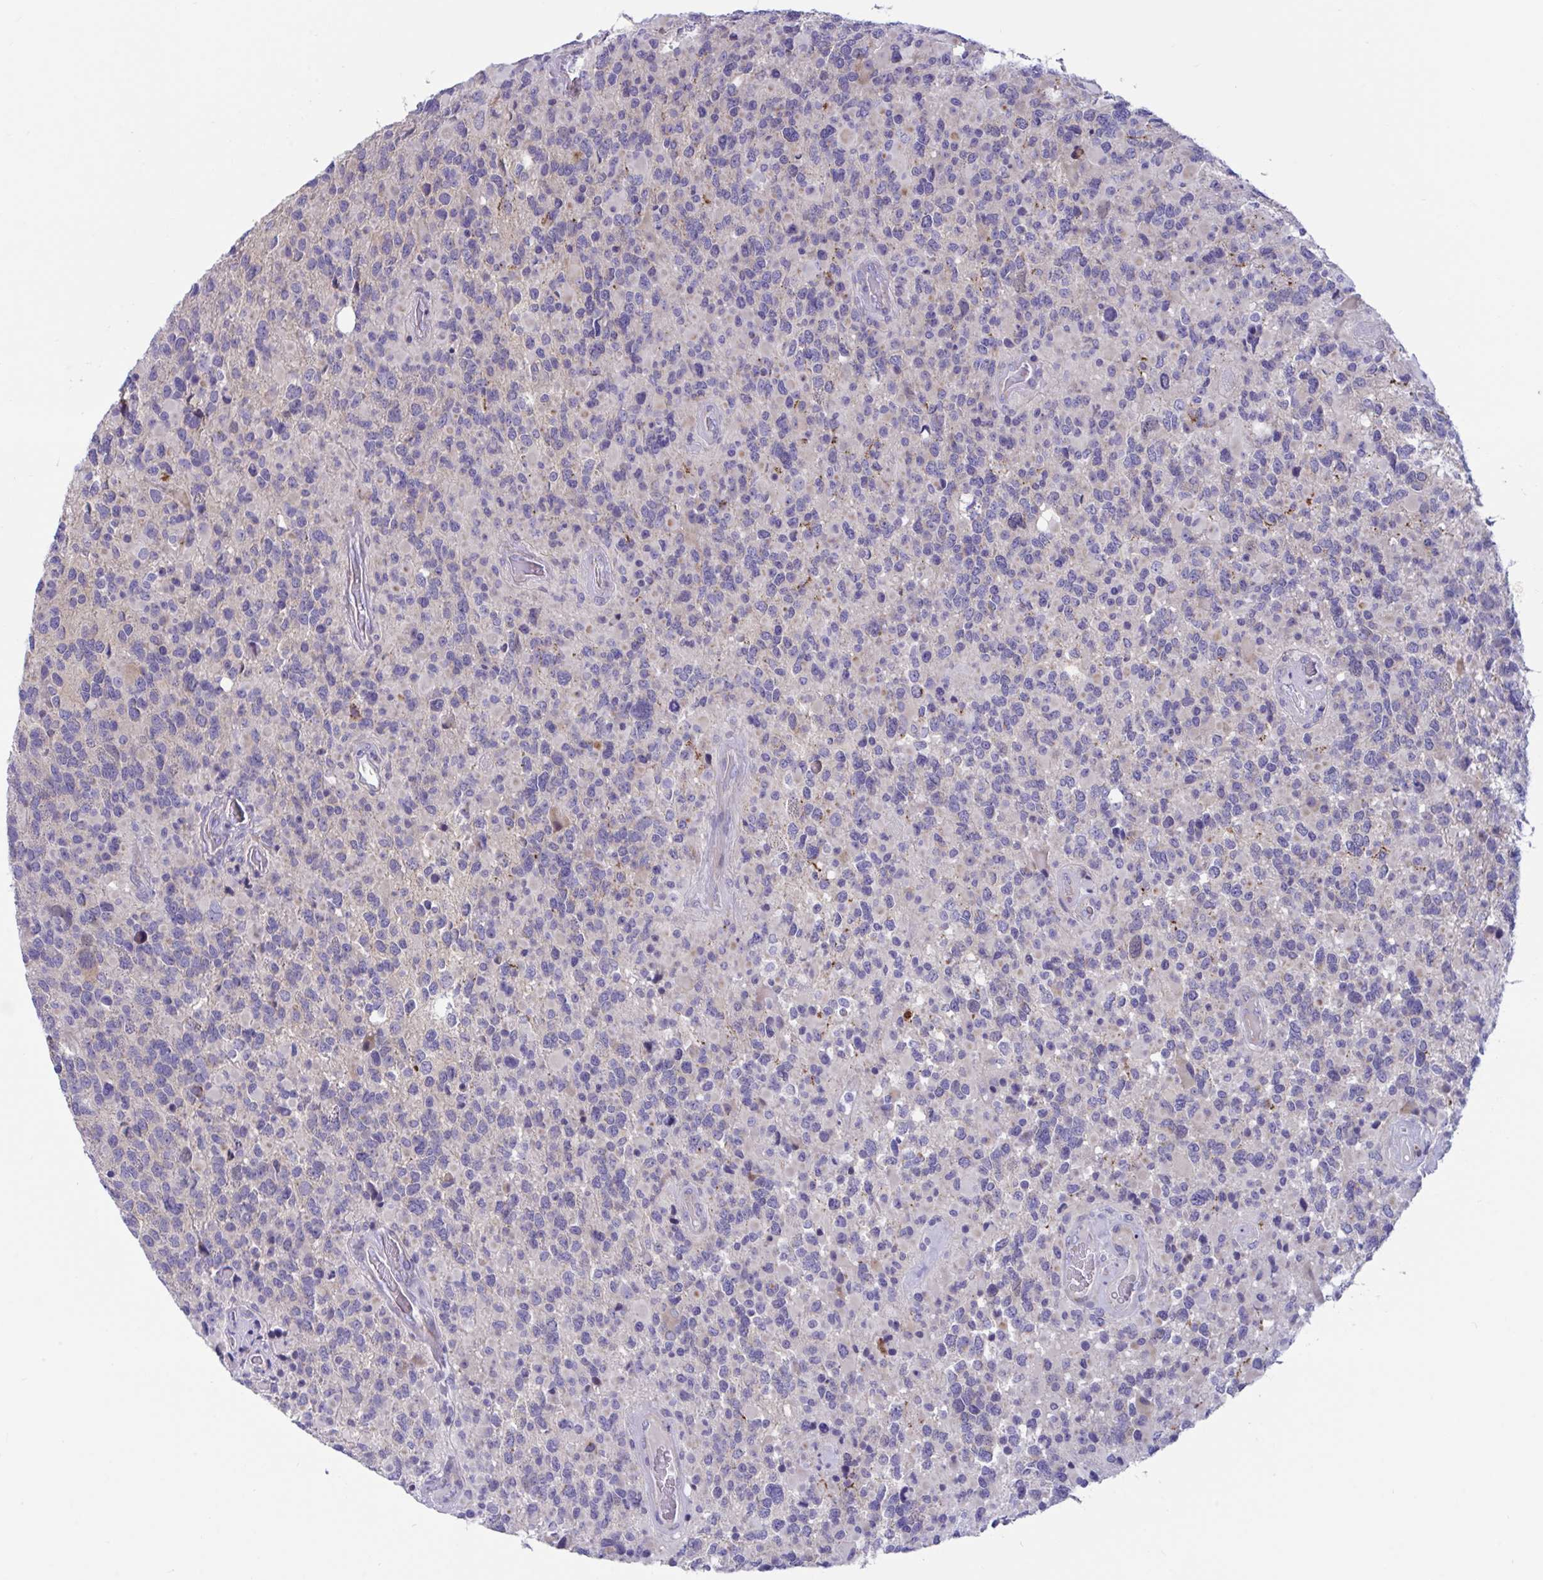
{"staining": {"intensity": "negative", "quantity": "none", "location": "none"}, "tissue": "glioma", "cell_type": "Tumor cells", "image_type": "cancer", "snomed": [{"axis": "morphology", "description": "Glioma, malignant, High grade"}, {"axis": "topography", "description": "Brain"}], "caption": "The immunohistochemistry (IHC) micrograph has no significant positivity in tumor cells of glioma tissue.", "gene": "DTX3", "patient": {"sex": "female", "age": 40}}